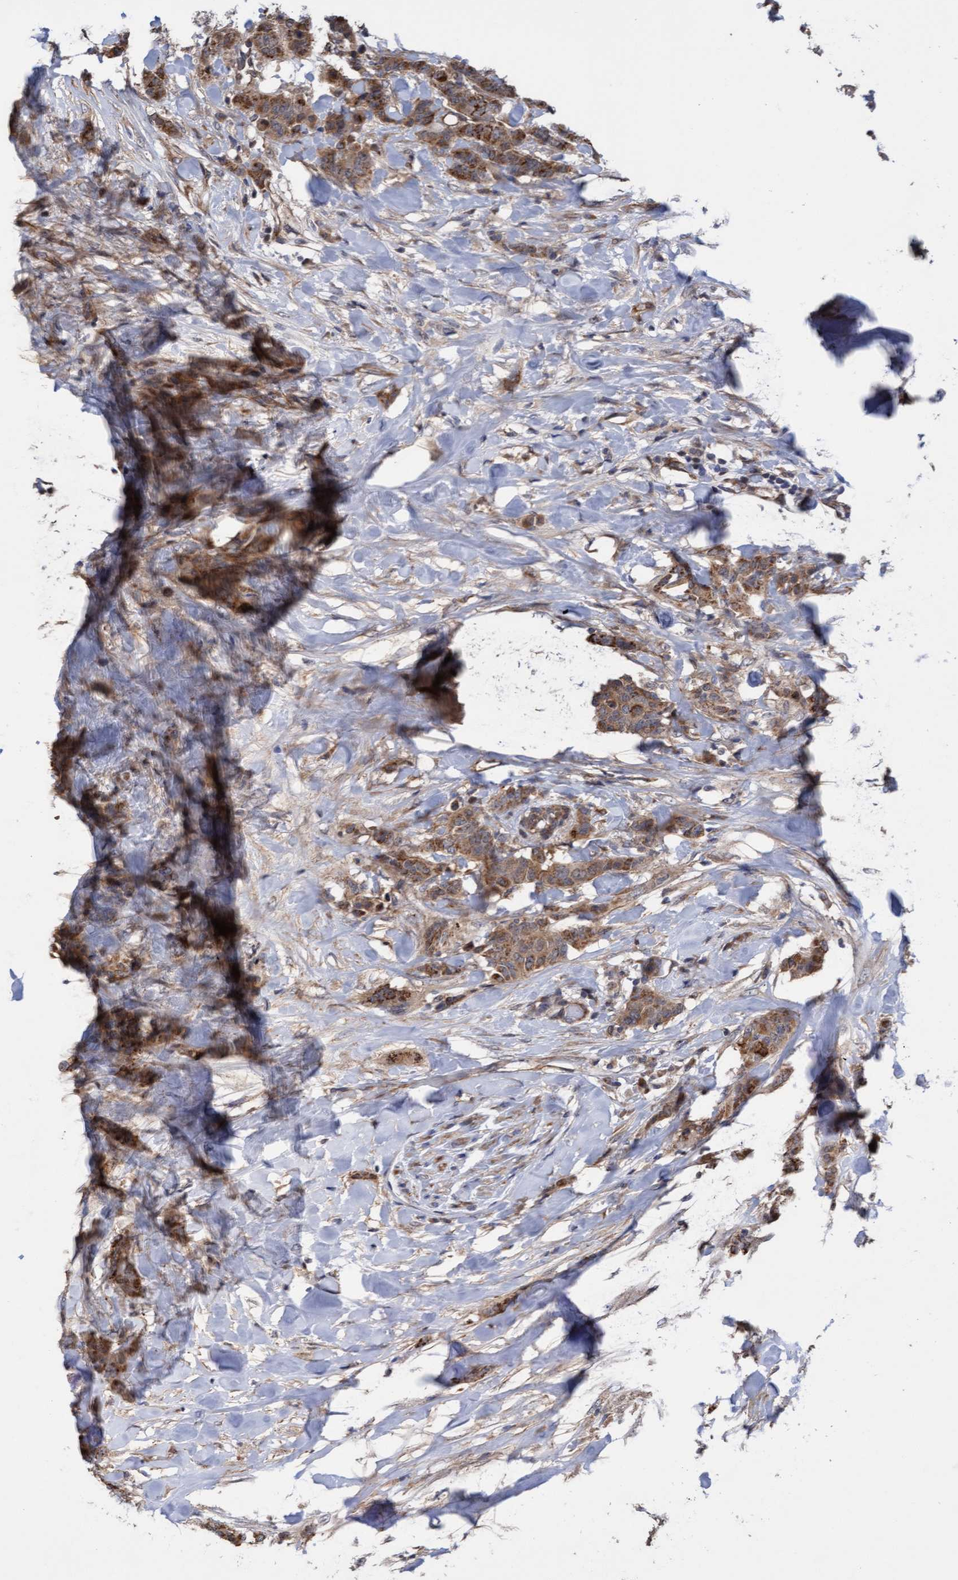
{"staining": {"intensity": "moderate", "quantity": ">75%", "location": "cytoplasmic/membranous"}, "tissue": "breast cancer", "cell_type": "Tumor cells", "image_type": "cancer", "snomed": [{"axis": "morphology", "description": "Normal tissue, NOS"}, {"axis": "morphology", "description": "Duct carcinoma"}, {"axis": "topography", "description": "Breast"}], "caption": "Invasive ductal carcinoma (breast) stained with a protein marker demonstrates moderate staining in tumor cells.", "gene": "ITFG1", "patient": {"sex": "female", "age": 40}}